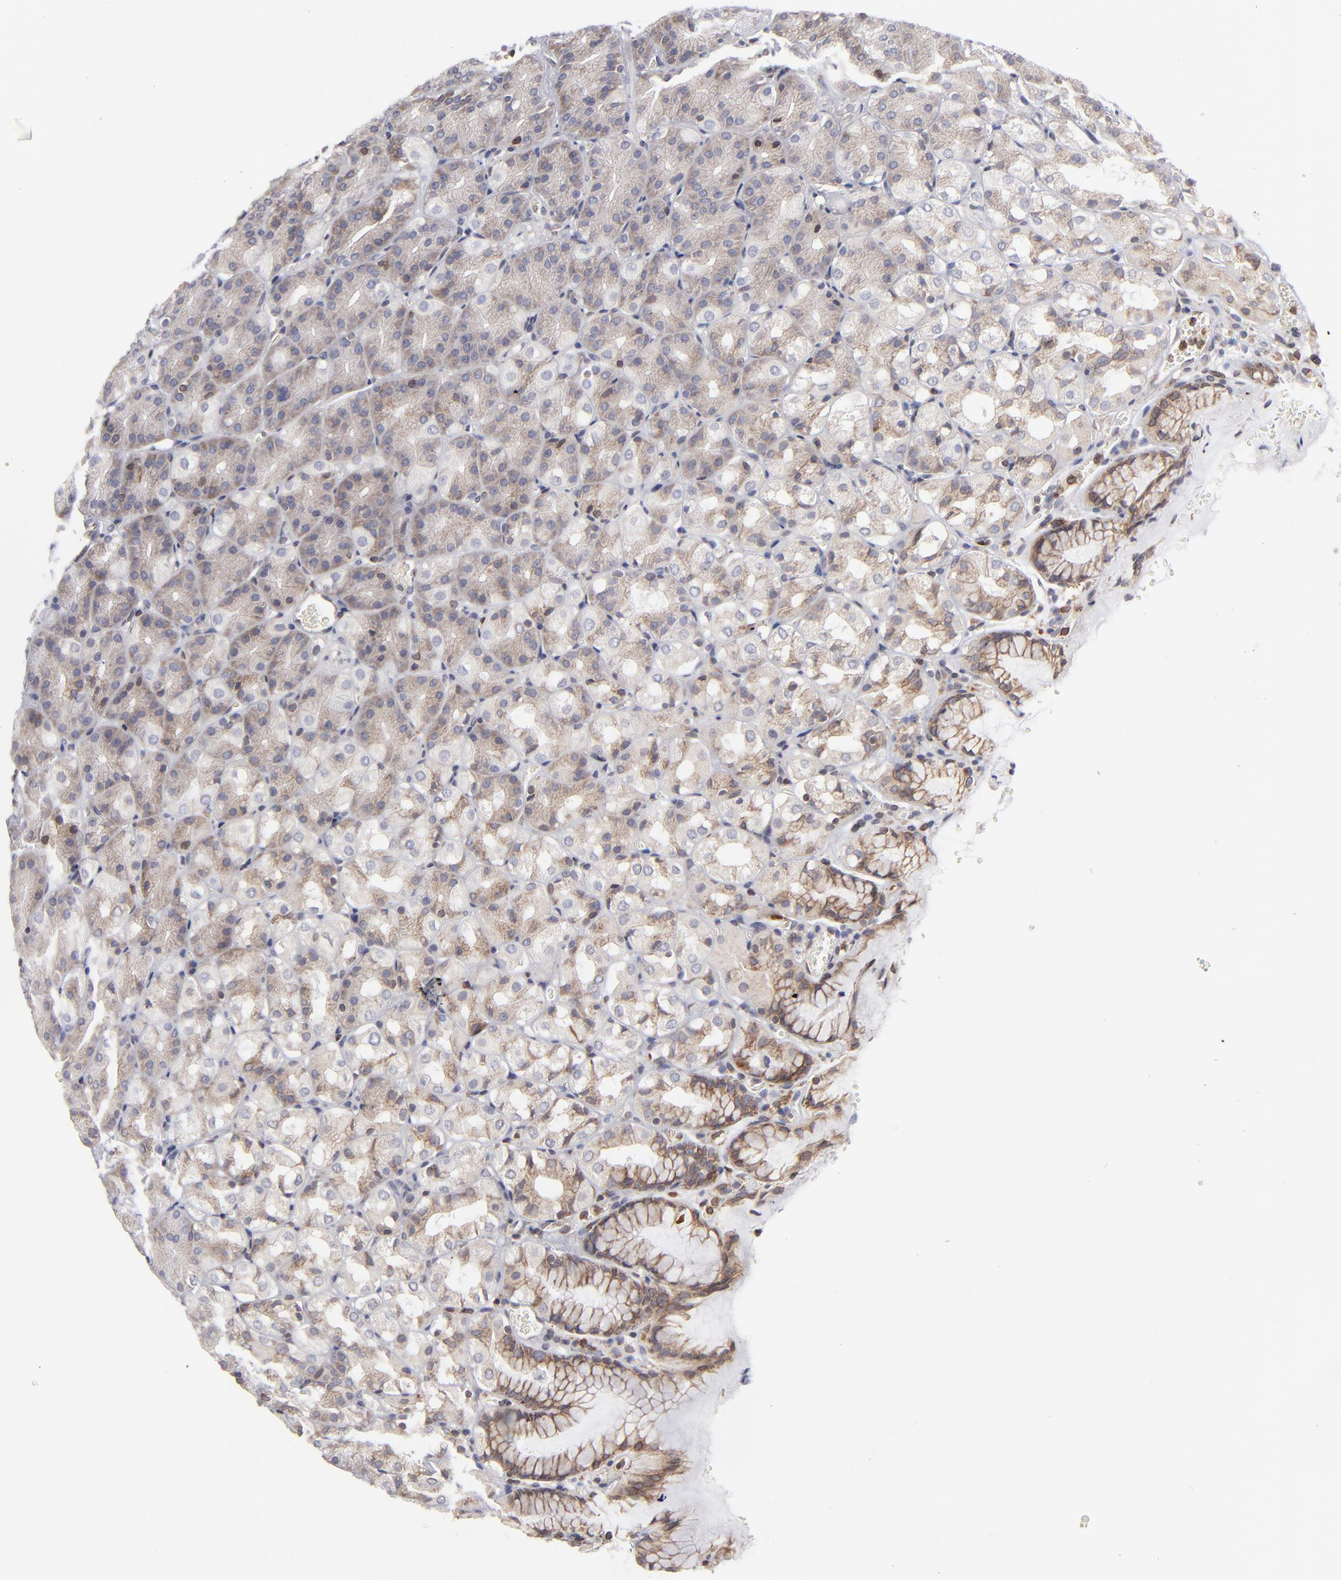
{"staining": {"intensity": "moderate", "quantity": "25%-75%", "location": "cytoplasmic/membranous"}, "tissue": "stomach", "cell_type": "Glandular cells", "image_type": "normal", "snomed": [{"axis": "morphology", "description": "Normal tissue, NOS"}, {"axis": "topography", "description": "Stomach, upper"}], "caption": "The histopathology image reveals a brown stain indicating the presence of a protein in the cytoplasmic/membranous of glandular cells in stomach.", "gene": "TMX1", "patient": {"sex": "female", "age": 81}}